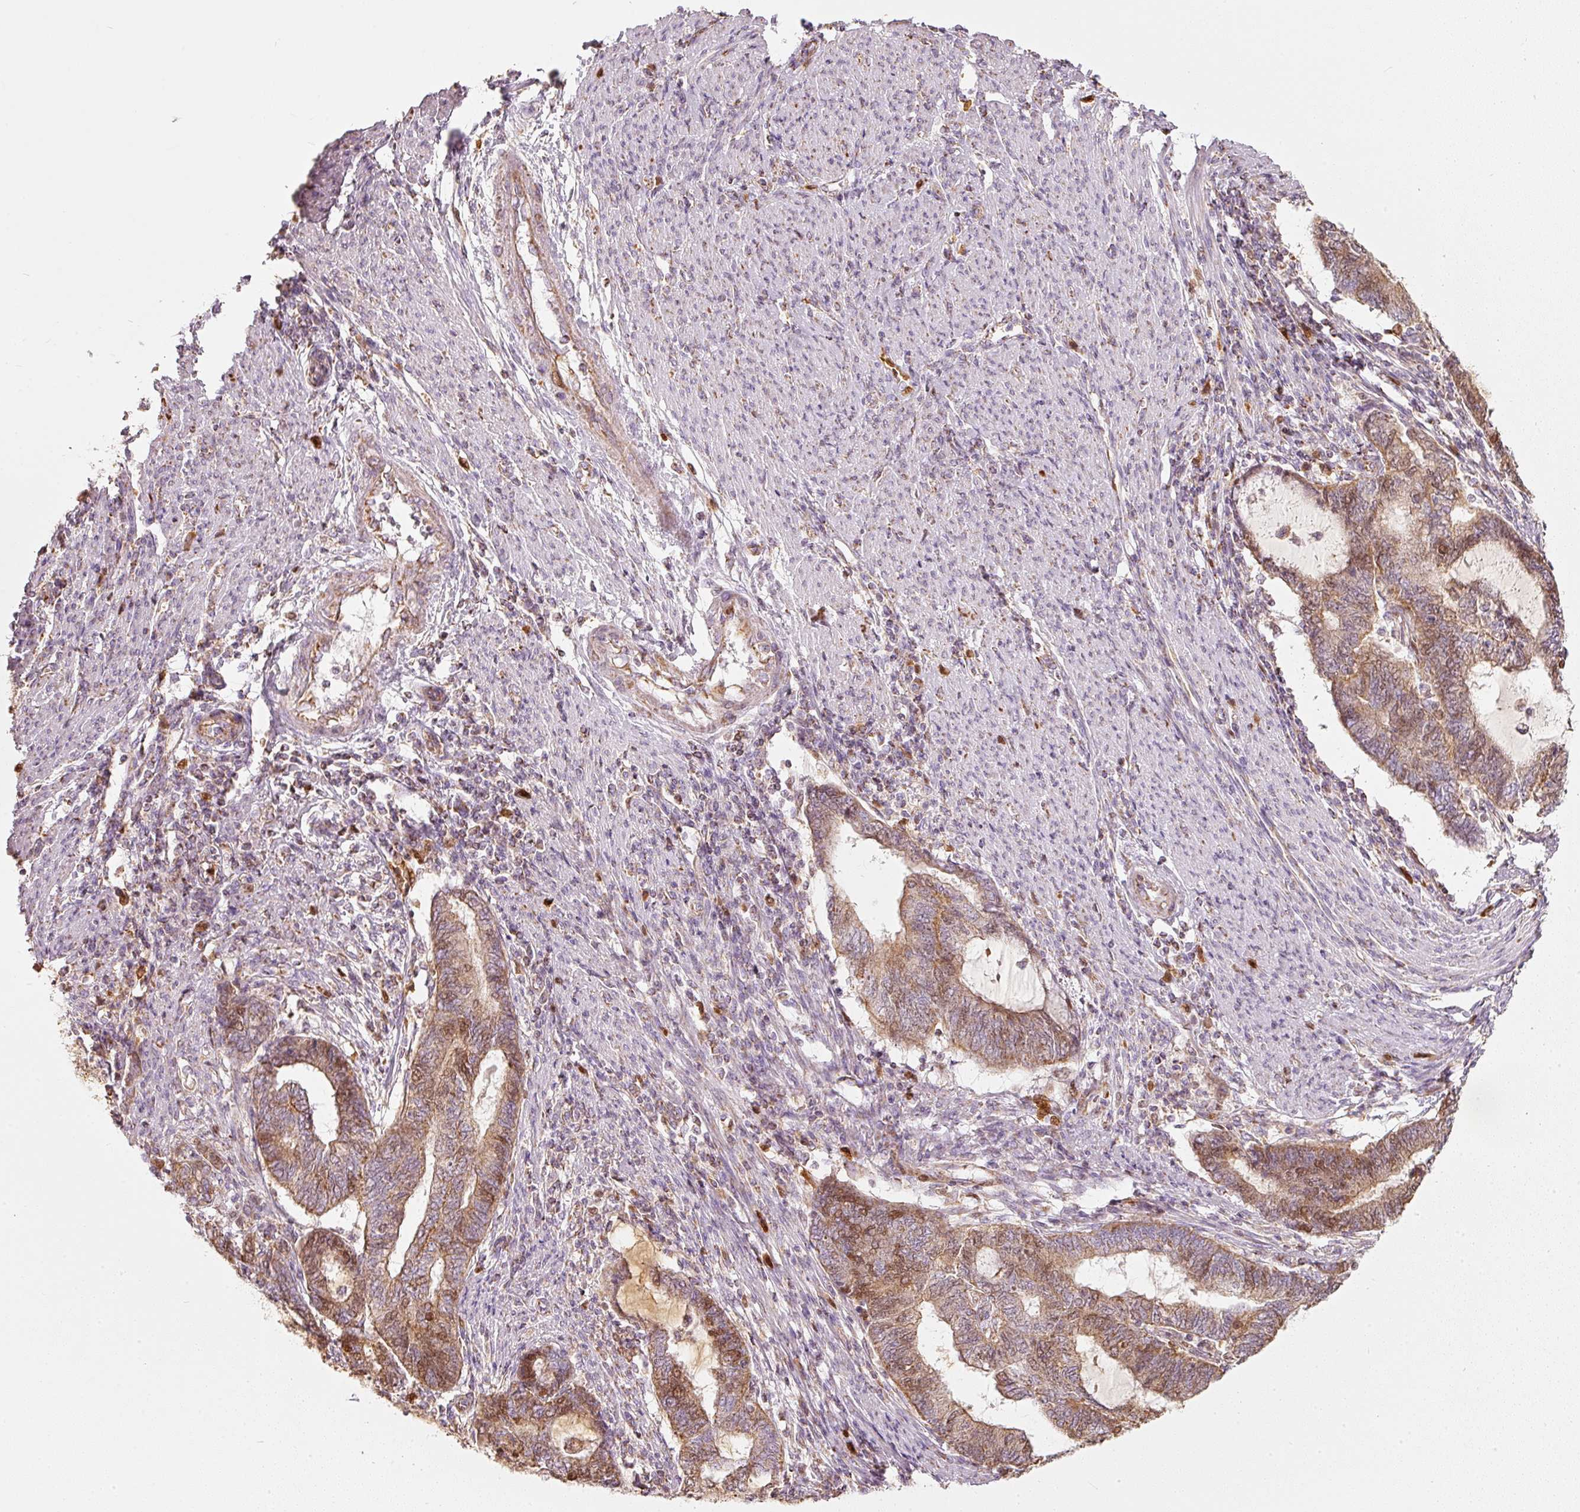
{"staining": {"intensity": "moderate", "quantity": ">75%", "location": "cytoplasmic/membranous,nuclear"}, "tissue": "endometrial cancer", "cell_type": "Tumor cells", "image_type": "cancer", "snomed": [{"axis": "morphology", "description": "Adenocarcinoma, NOS"}, {"axis": "topography", "description": "Uterus"}, {"axis": "topography", "description": "Endometrium"}], "caption": "Endometrial cancer (adenocarcinoma) stained with a brown dye shows moderate cytoplasmic/membranous and nuclear positive expression in about >75% of tumor cells.", "gene": "DUT", "patient": {"sex": "female", "age": 70}}